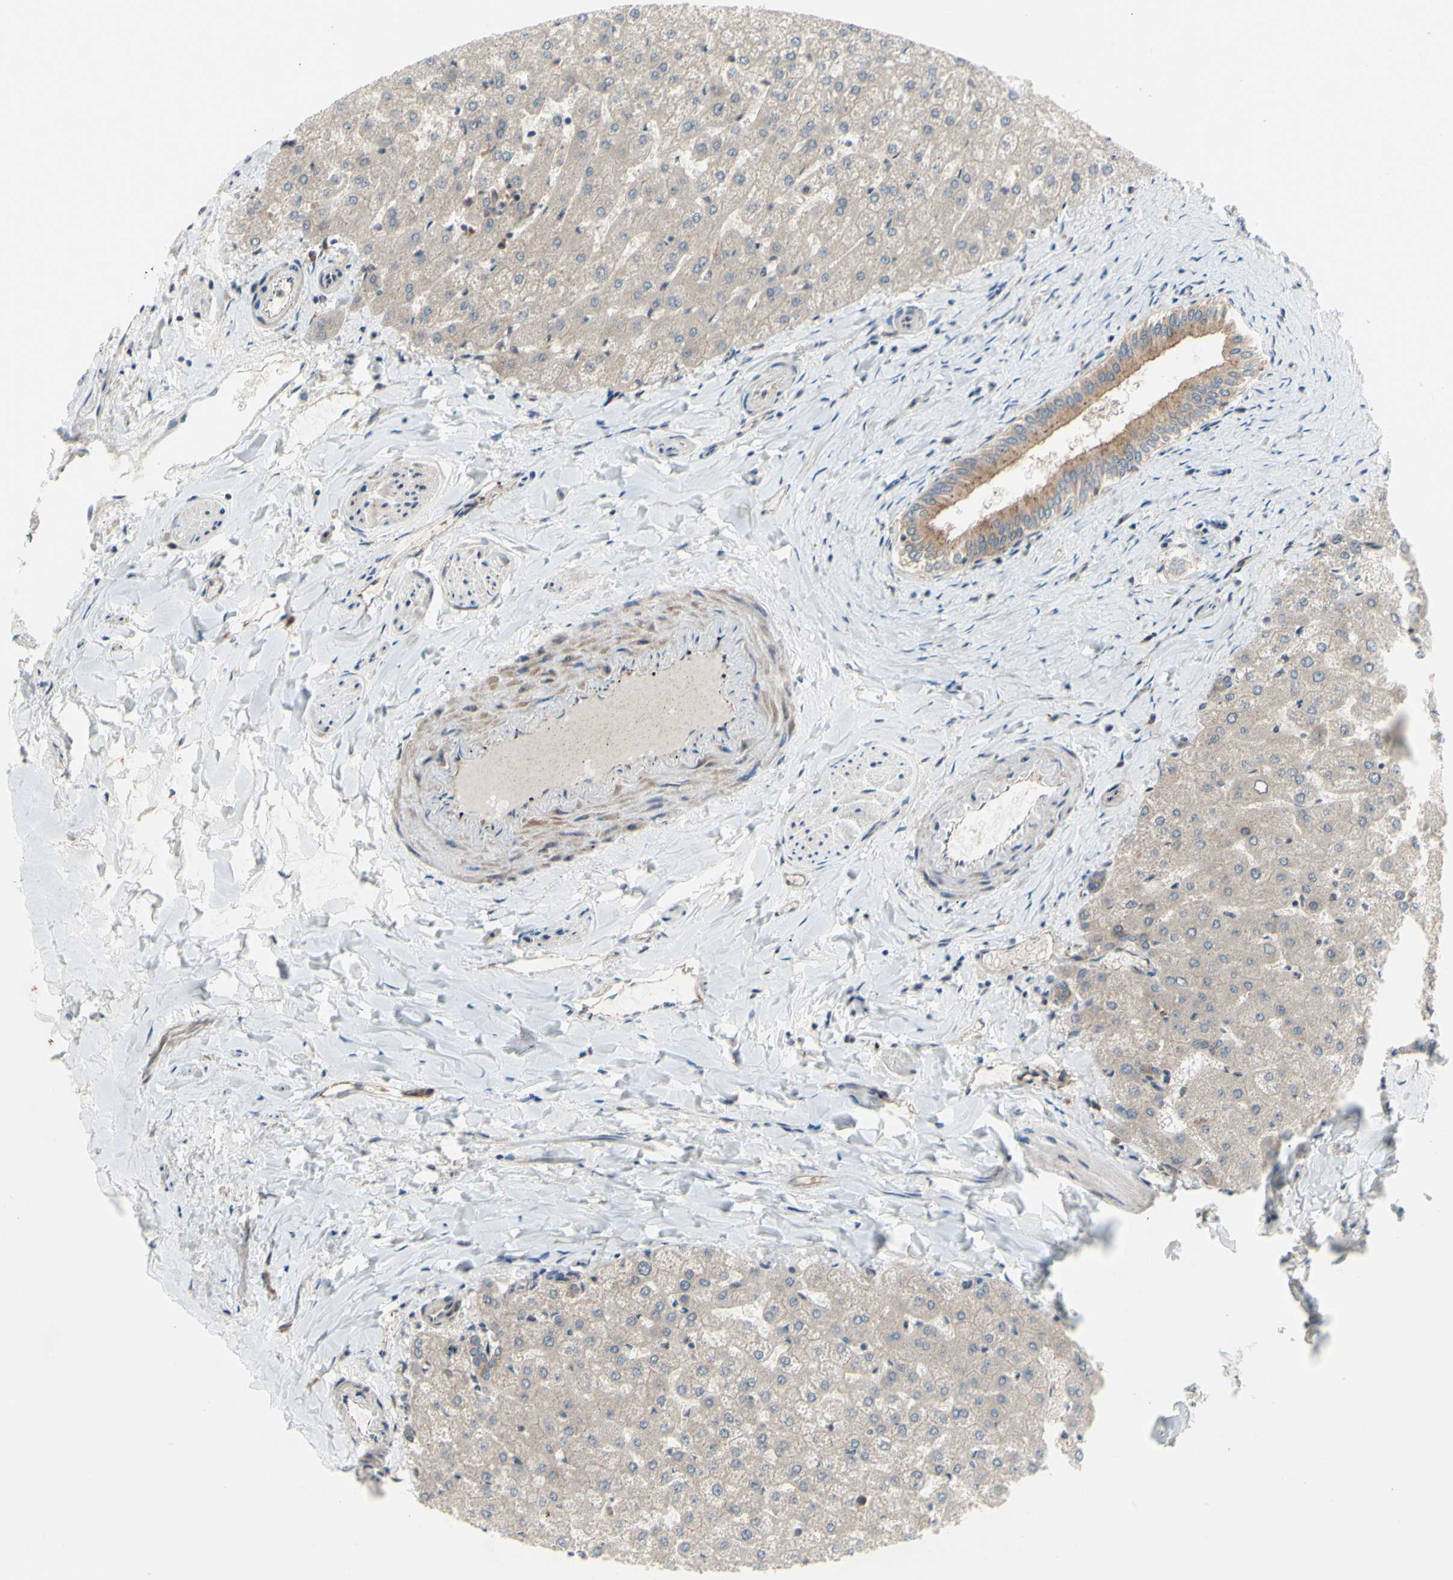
{"staining": {"intensity": "moderate", "quantity": ">75%", "location": "cytoplasmic/membranous"}, "tissue": "liver", "cell_type": "Cholangiocytes", "image_type": "normal", "snomed": [{"axis": "morphology", "description": "Normal tissue, NOS"}, {"axis": "topography", "description": "Liver"}], "caption": "This photomicrograph shows IHC staining of unremarkable liver, with medium moderate cytoplasmic/membranous positivity in about >75% of cholangiocytes.", "gene": "DYNLRB1", "patient": {"sex": "female", "age": 32}}